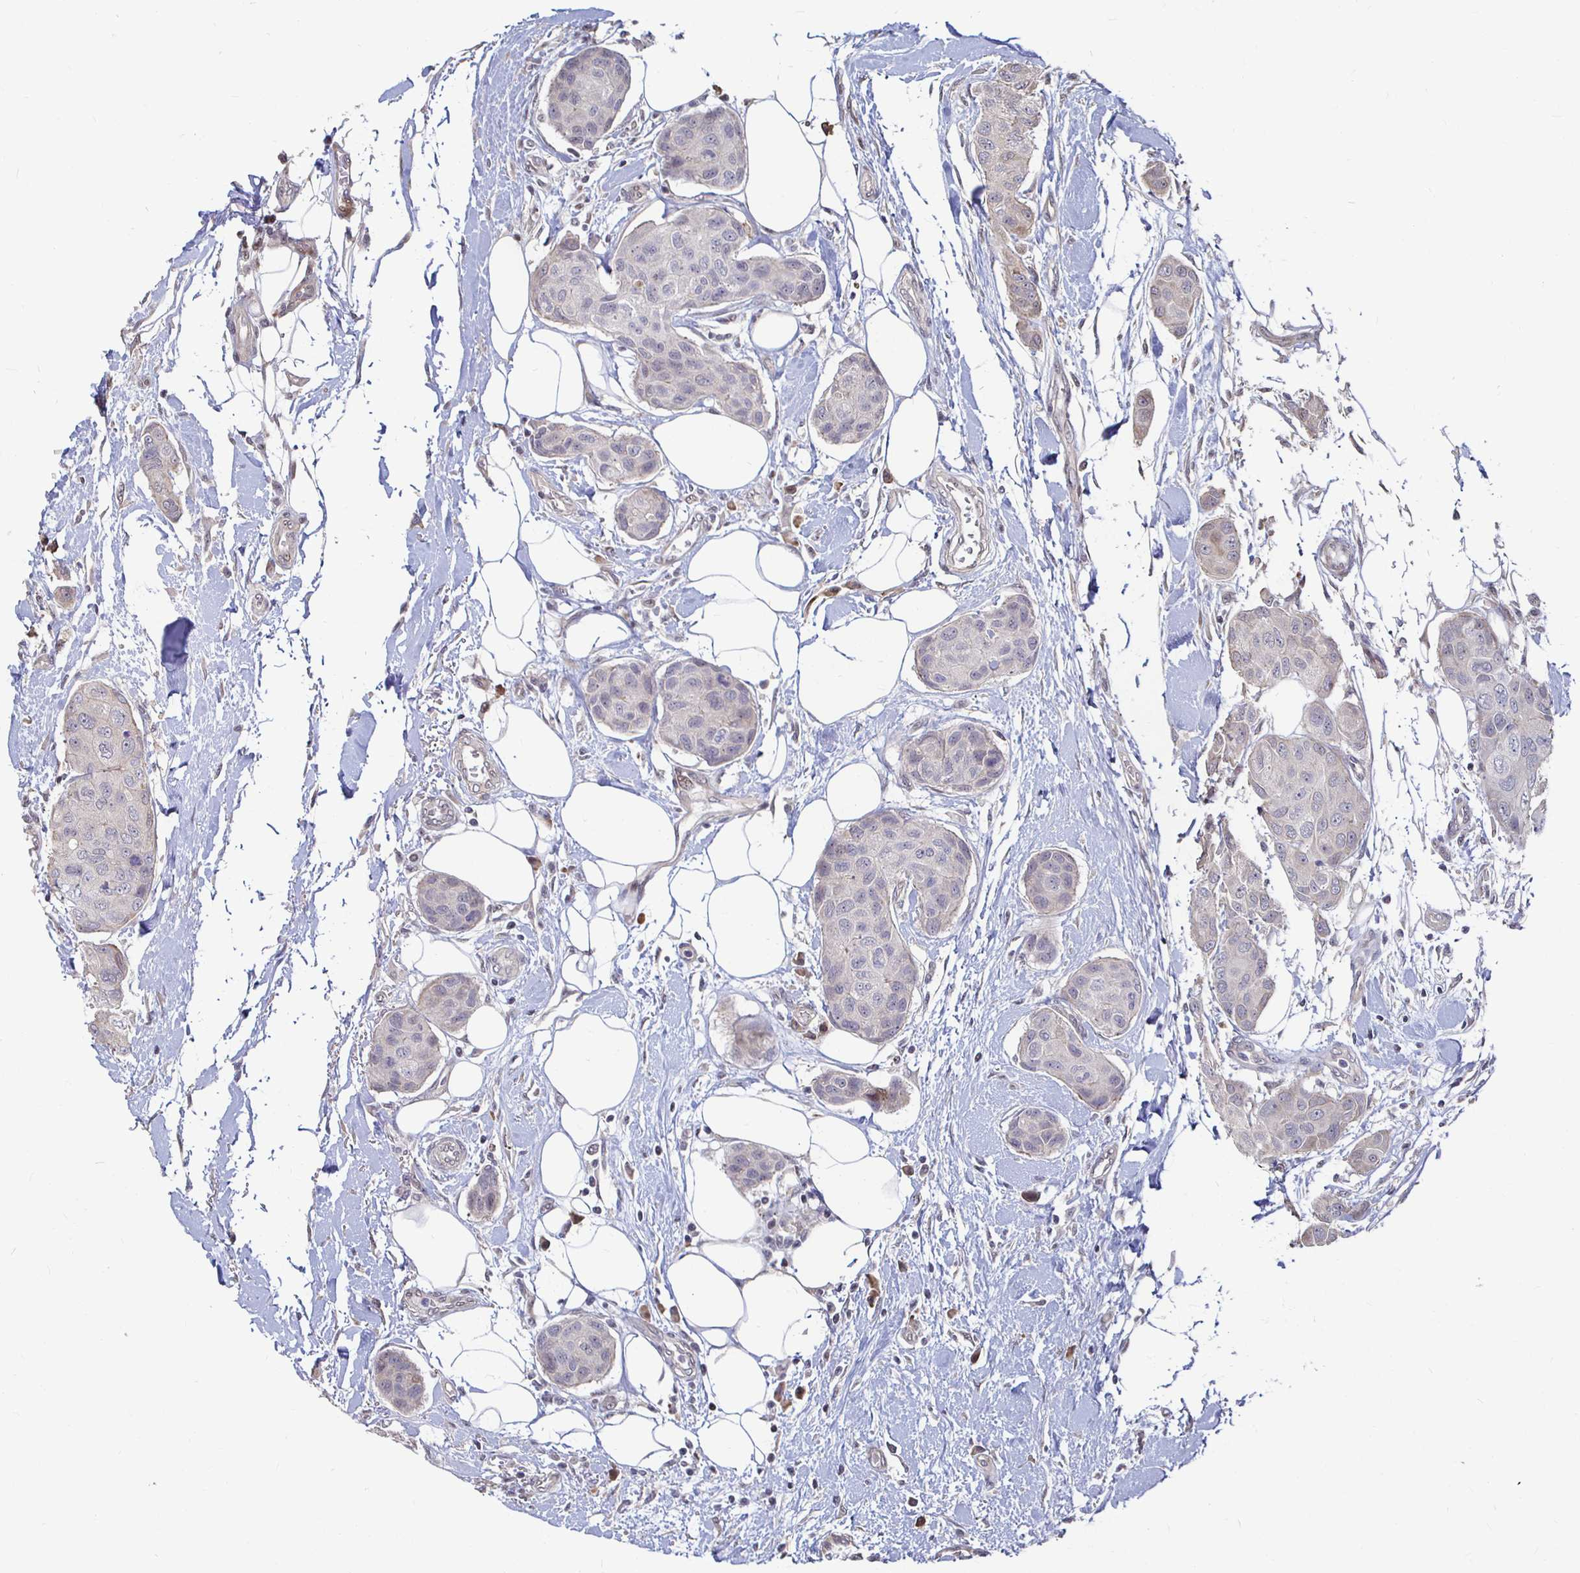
{"staining": {"intensity": "negative", "quantity": "none", "location": "none"}, "tissue": "breast cancer", "cell_type": "Tumor cells", "image_type": "cancer", "snomed": [{"axis": "morphology", "description": "Duct carcinoma"}, {"axis": "topography", "description": "Breast"}, {"axis": "topography", "description": "Lymph node"}], "caption": "Tumor cells are negative for protein expression in human breast cancer. (DAB (3,3'-diaminobenzidine) immunohistochemistry (IHC) visualized using brightfield microscopy, high magnification).", "gene": "CAPN11", "patient": {"sex": "female", "age": 80}}